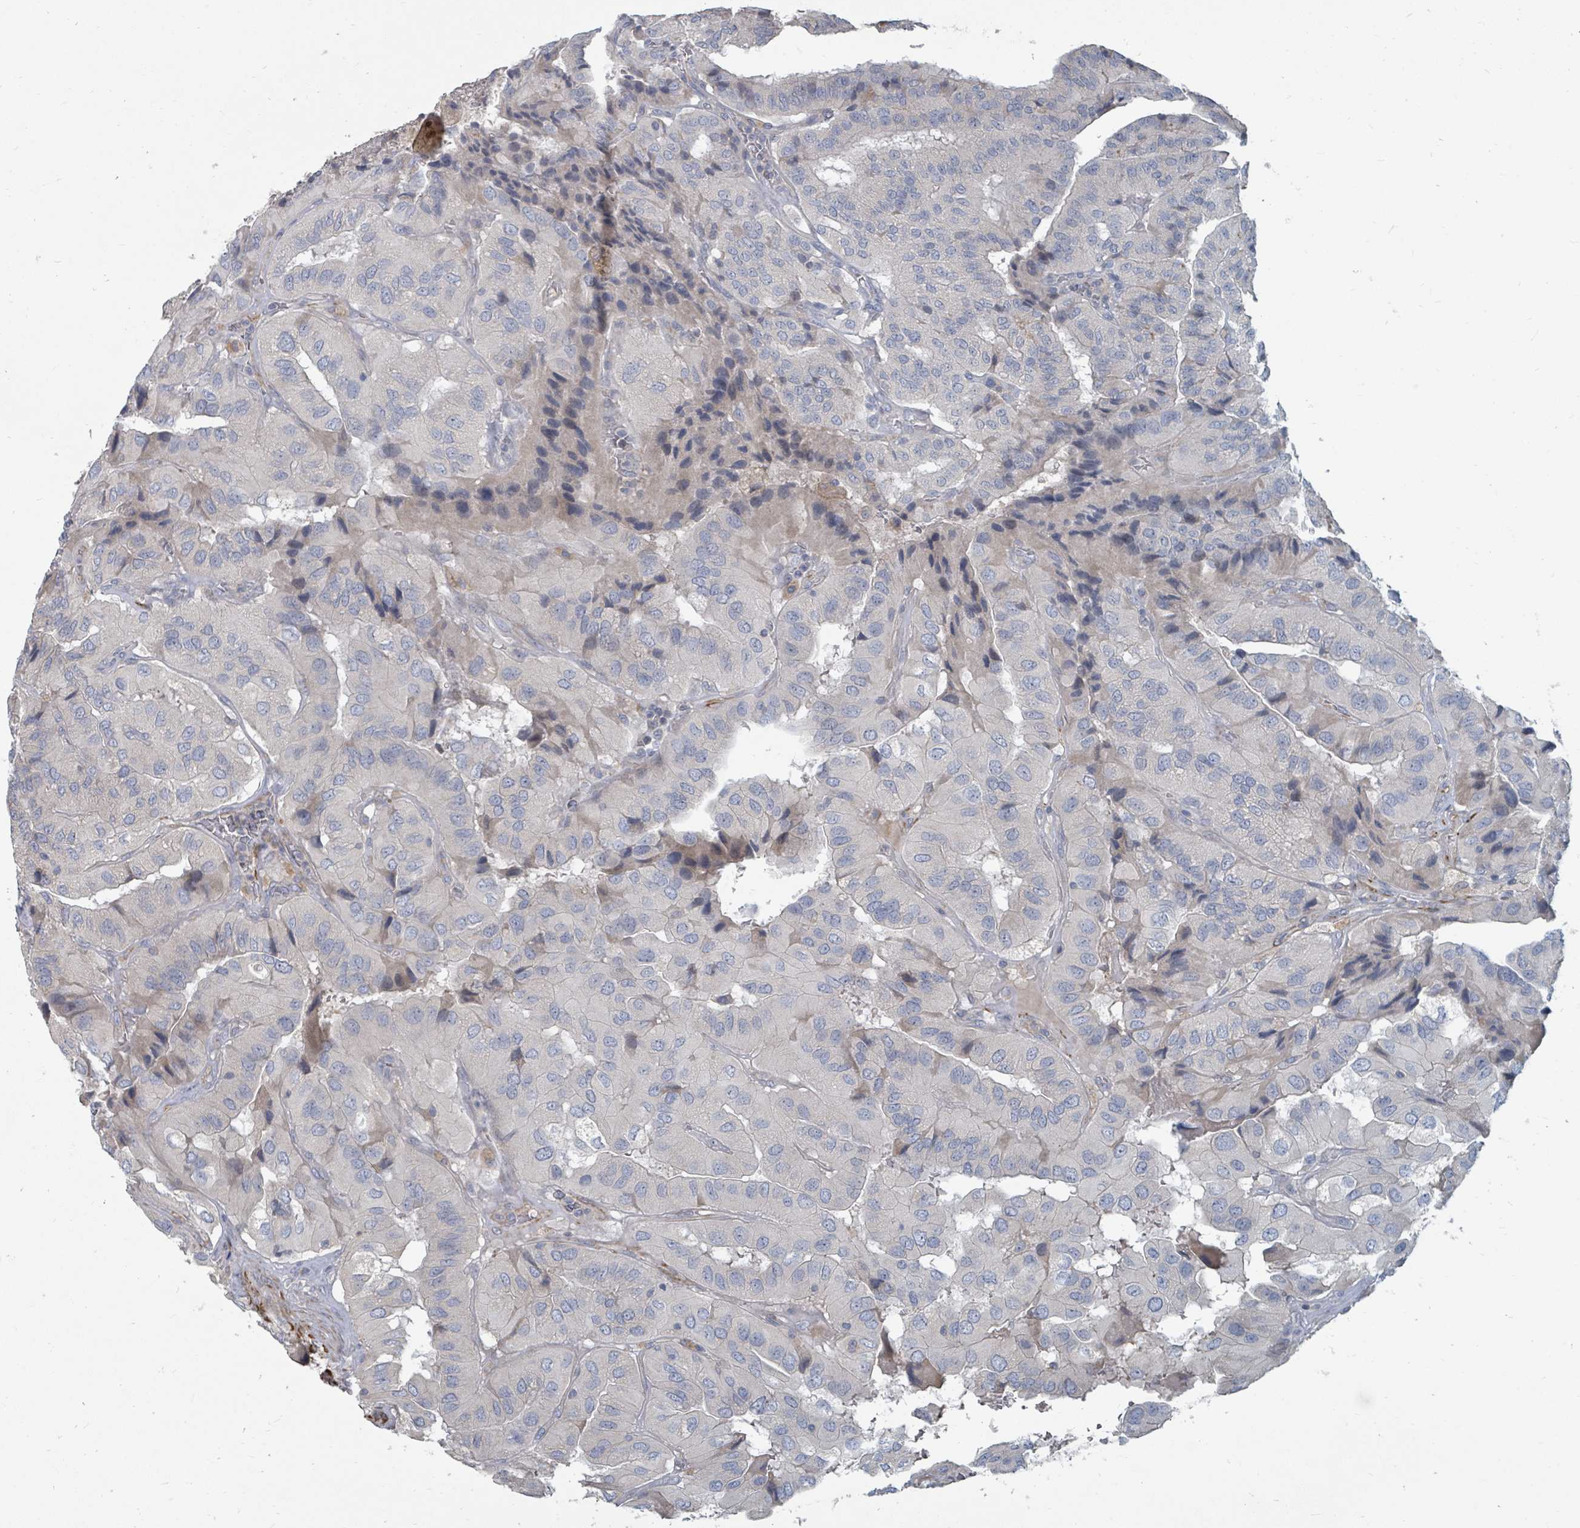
{"staining": {"intensity": "negative", "quantity": "none", "location": "none"}, "tissue": "thyroid cancer", "cell_type": "Tumor cells", "image_type": "cancer", "snomed": [{"axis": "morphology", "description": "Normal tissue, NOS"}, {"axis": "morphology", "description": "Papillary adenocarcinoma, NOS"}, {"axis": "topography", "description": "Thyroid gland"}], "caption": "Immunohistochemistry of thyroid cancer (papillary adenocarcinoma) shows no staining in tumor cells. The staining was performed using DAB (3,3'-diaminobenzidine) to visualize the protein expression in brown, while the nuclei were stained in blue with hematoxylin (Magnification: 20x).", "gene": "ARGFX", "patient": {"sex": "female", "age": 59}}